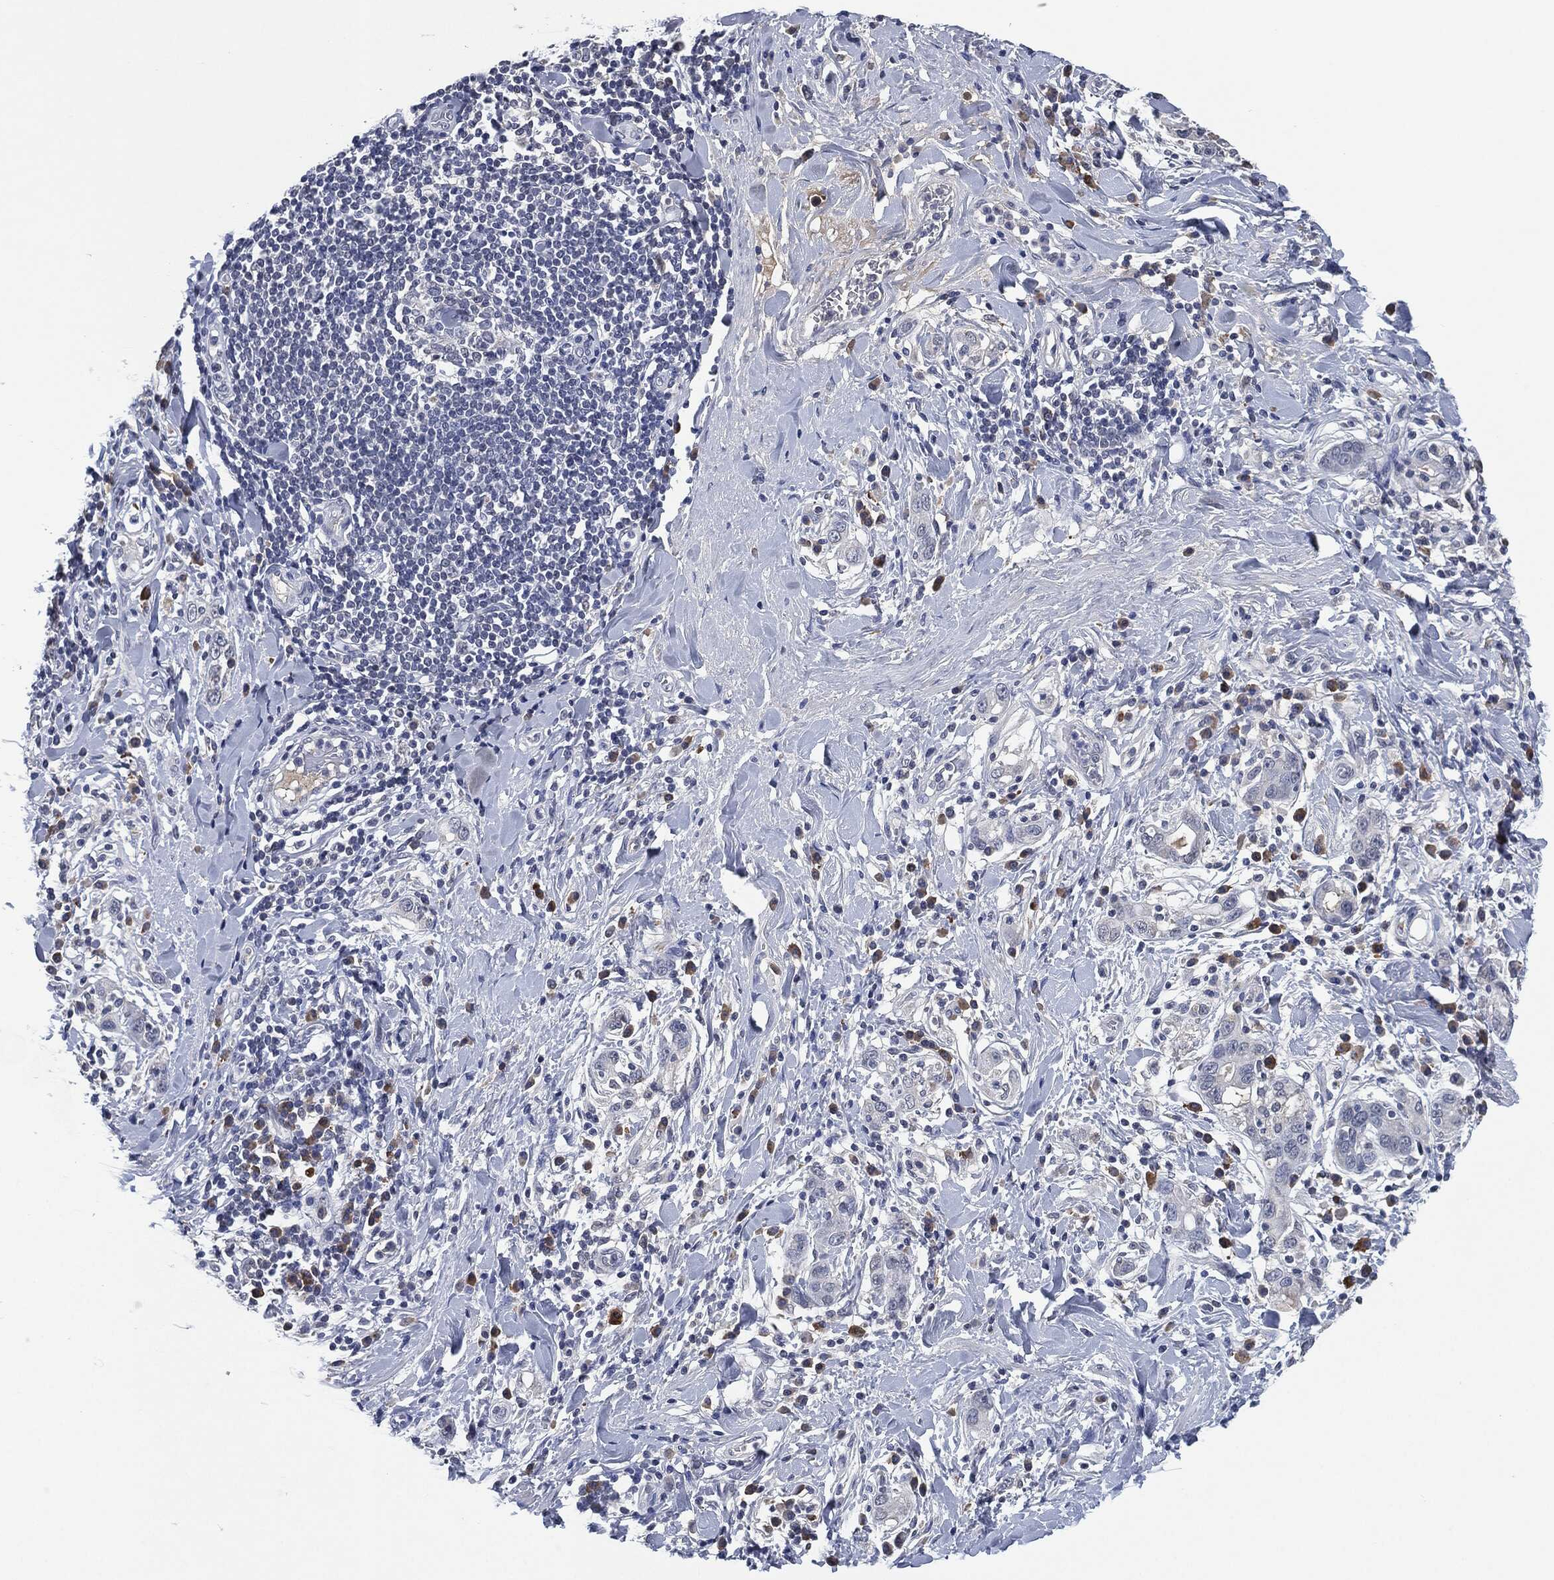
{"staining": {"intensity": "negative", "quantity": "none", "location": "none"}, "tissue": "stomach cancer", "cell_type": "Tumor cells", "image_type": "cancer", "snomed": [{"axis": "morphology", "description": "Adenocarcinoma, NOS"}, {"axis": "topography", "description": "Stomach"}], "caption": "High power microscopy photomicrograph of an immunohistochemistry image of stomach cancer, revealing no significant positivity in tumor cells.", "gene": "IL2RG", "patient": {"sex": "male", "age": 79}}